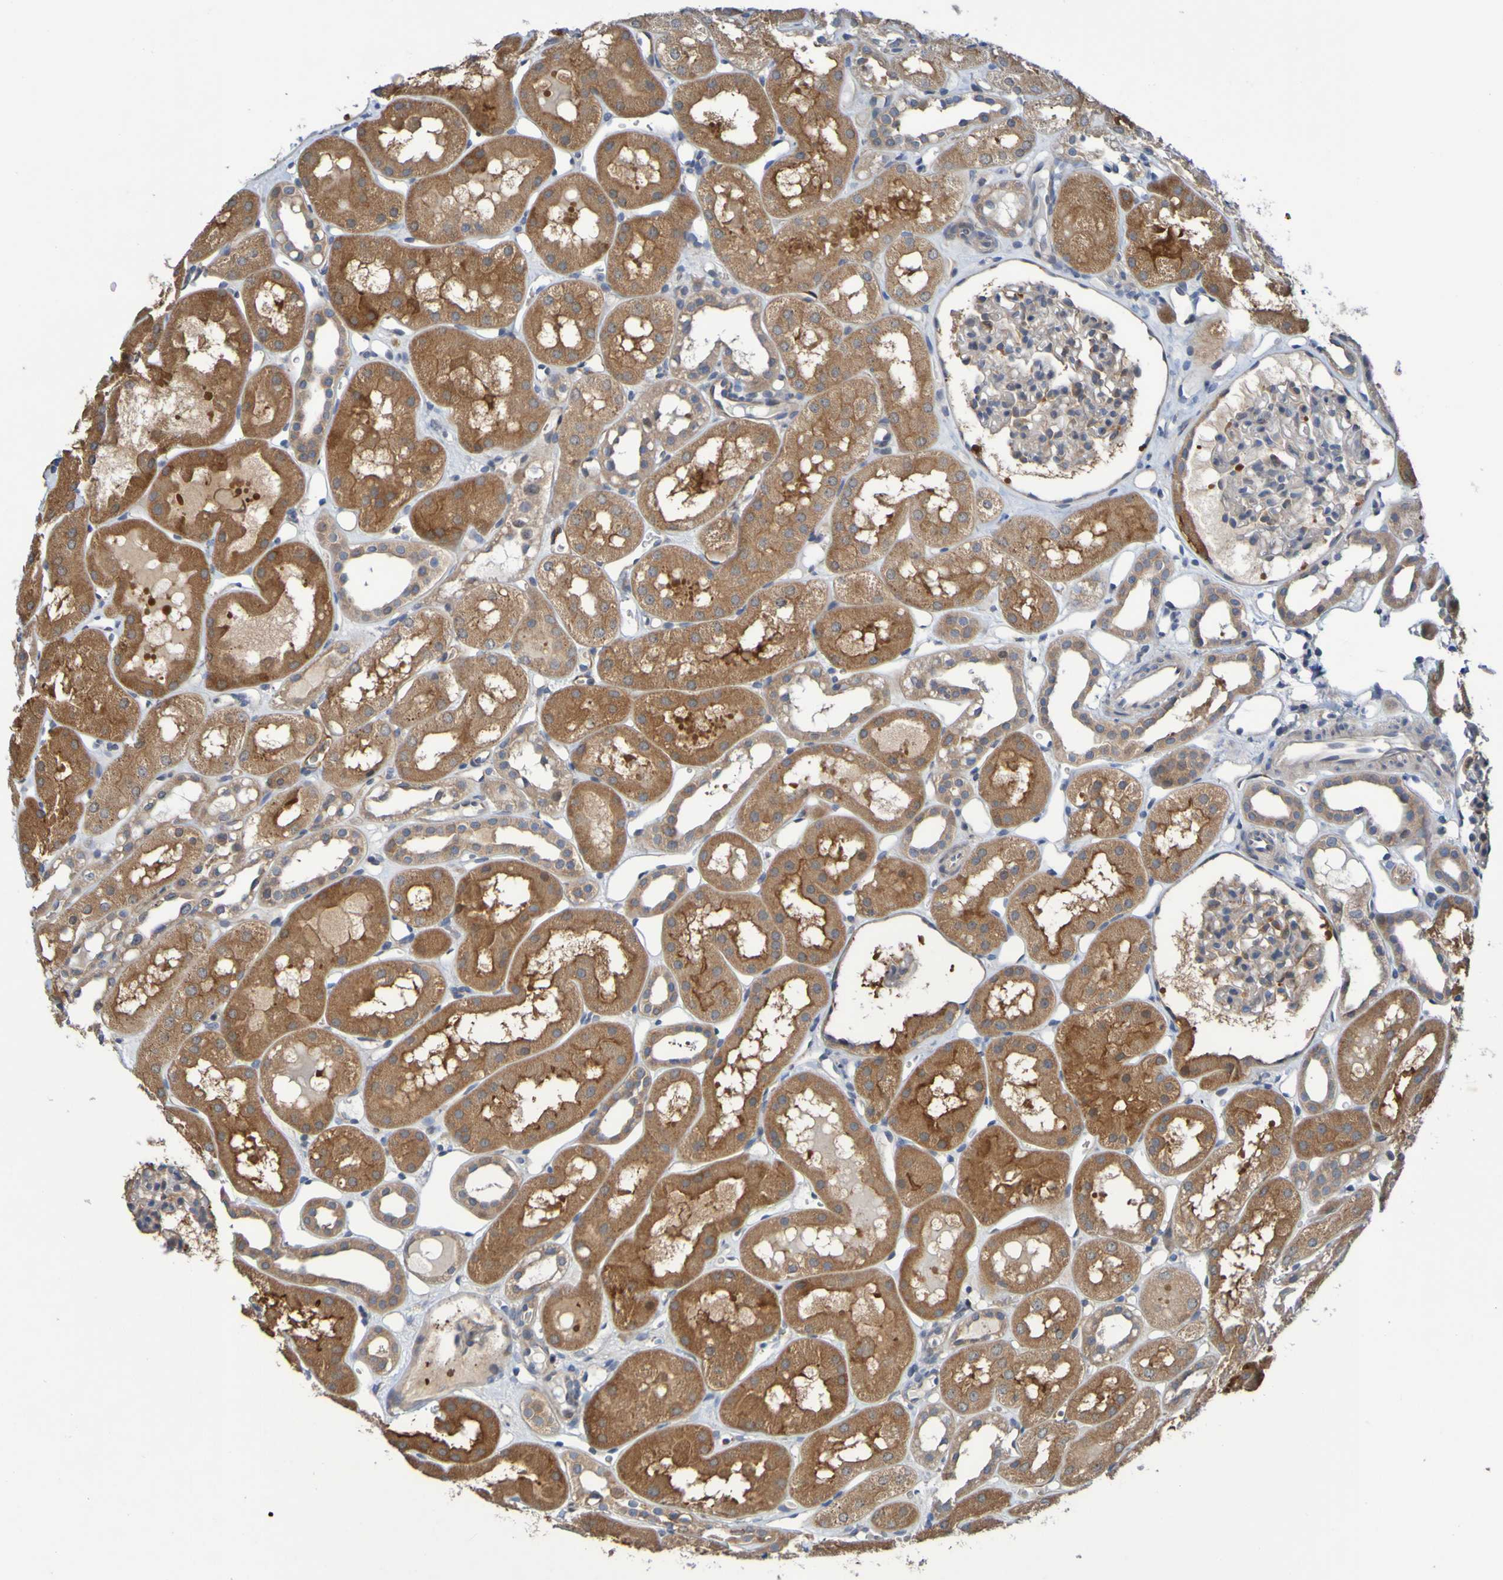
{"staining": {"intensity": "weak", "quantity": "<25%", "location": "cytoplasmic/membranous"}, "tissue": "kidney", "cell_type": "Cells in glomeruli", "image_type": "normal", "snomed": [{"axis": "morphology", "description": "Normal tissue, NOS"}, {"axis": "topography", "description": "Kidney"}, {"axis": "topography", "description": "Urinary bladder"}], "caption": "High power microscopy micrograph of an immunohistochemistry photomicrograph of unremarkable kidney, revealing no significant staining in cells in glomeruli.", "gene": "SDK1", "patient": {"sex": "male", "age": 16}}